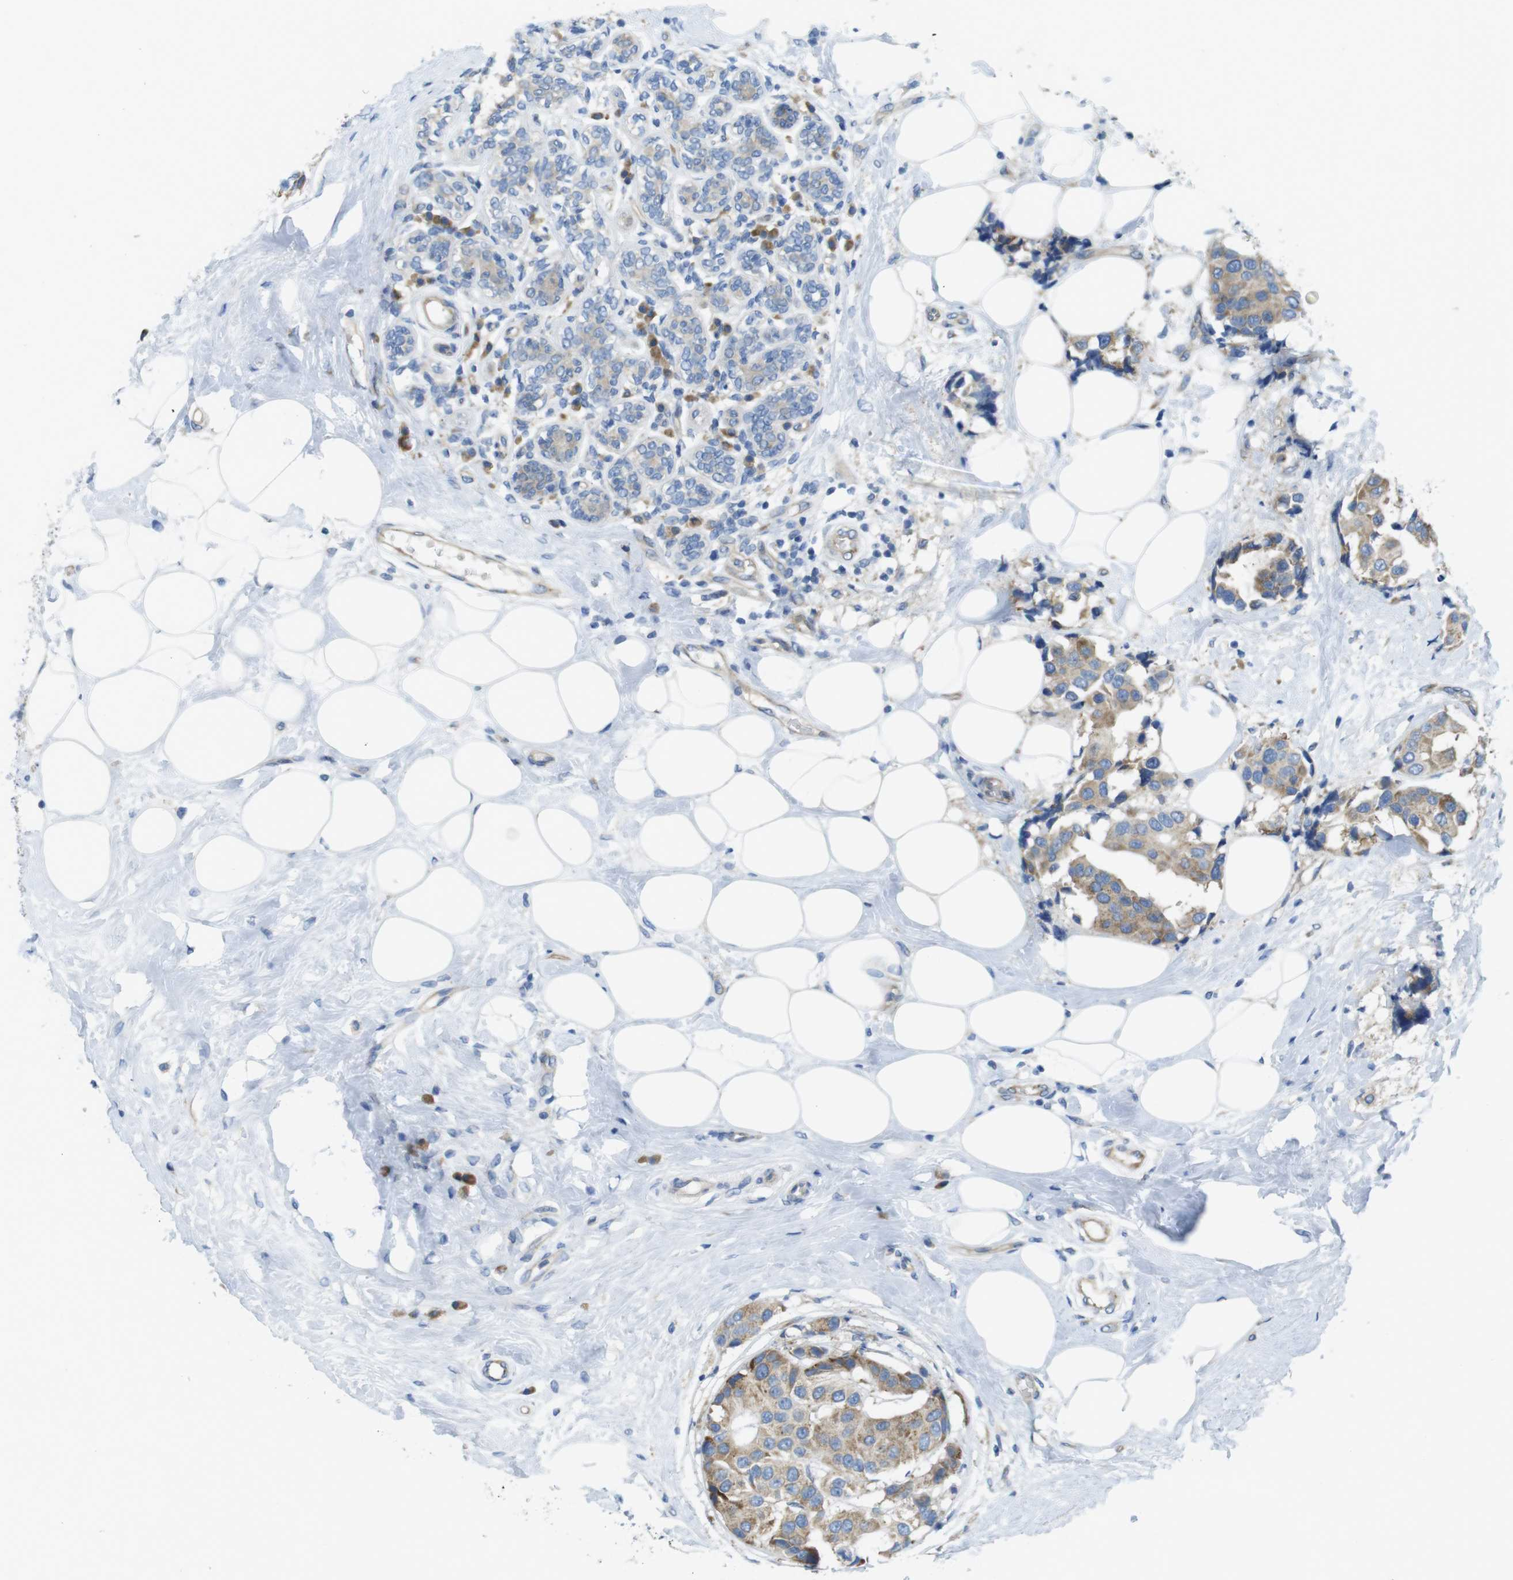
{"staining": {"intensity": "weak", "quantity": ">75%", "location": "cytoplasmic/membranous"}, "tissue": "breast cancer", "cell_type": "Tumor cells", "image_type": "cancer", "snomed": [{"axis": "morphology", "description": "Normal tissue, NOS"}, {"axis": "morphology", "description": "Duct carcinoma"}, {"axis": "topography", "description": "Breast"}], "caption": "A brown stain highlights weak cytoplasmic/membranous expression of a protein in human breast intraductal carcinoma tumor cells. The staining was performed using DAB, with brown indicating positive protein expression. Nuclei are stained blue with hematoxylin.", "gene": "TMEM234", "patient": {"sex": "female", "age": 39}}